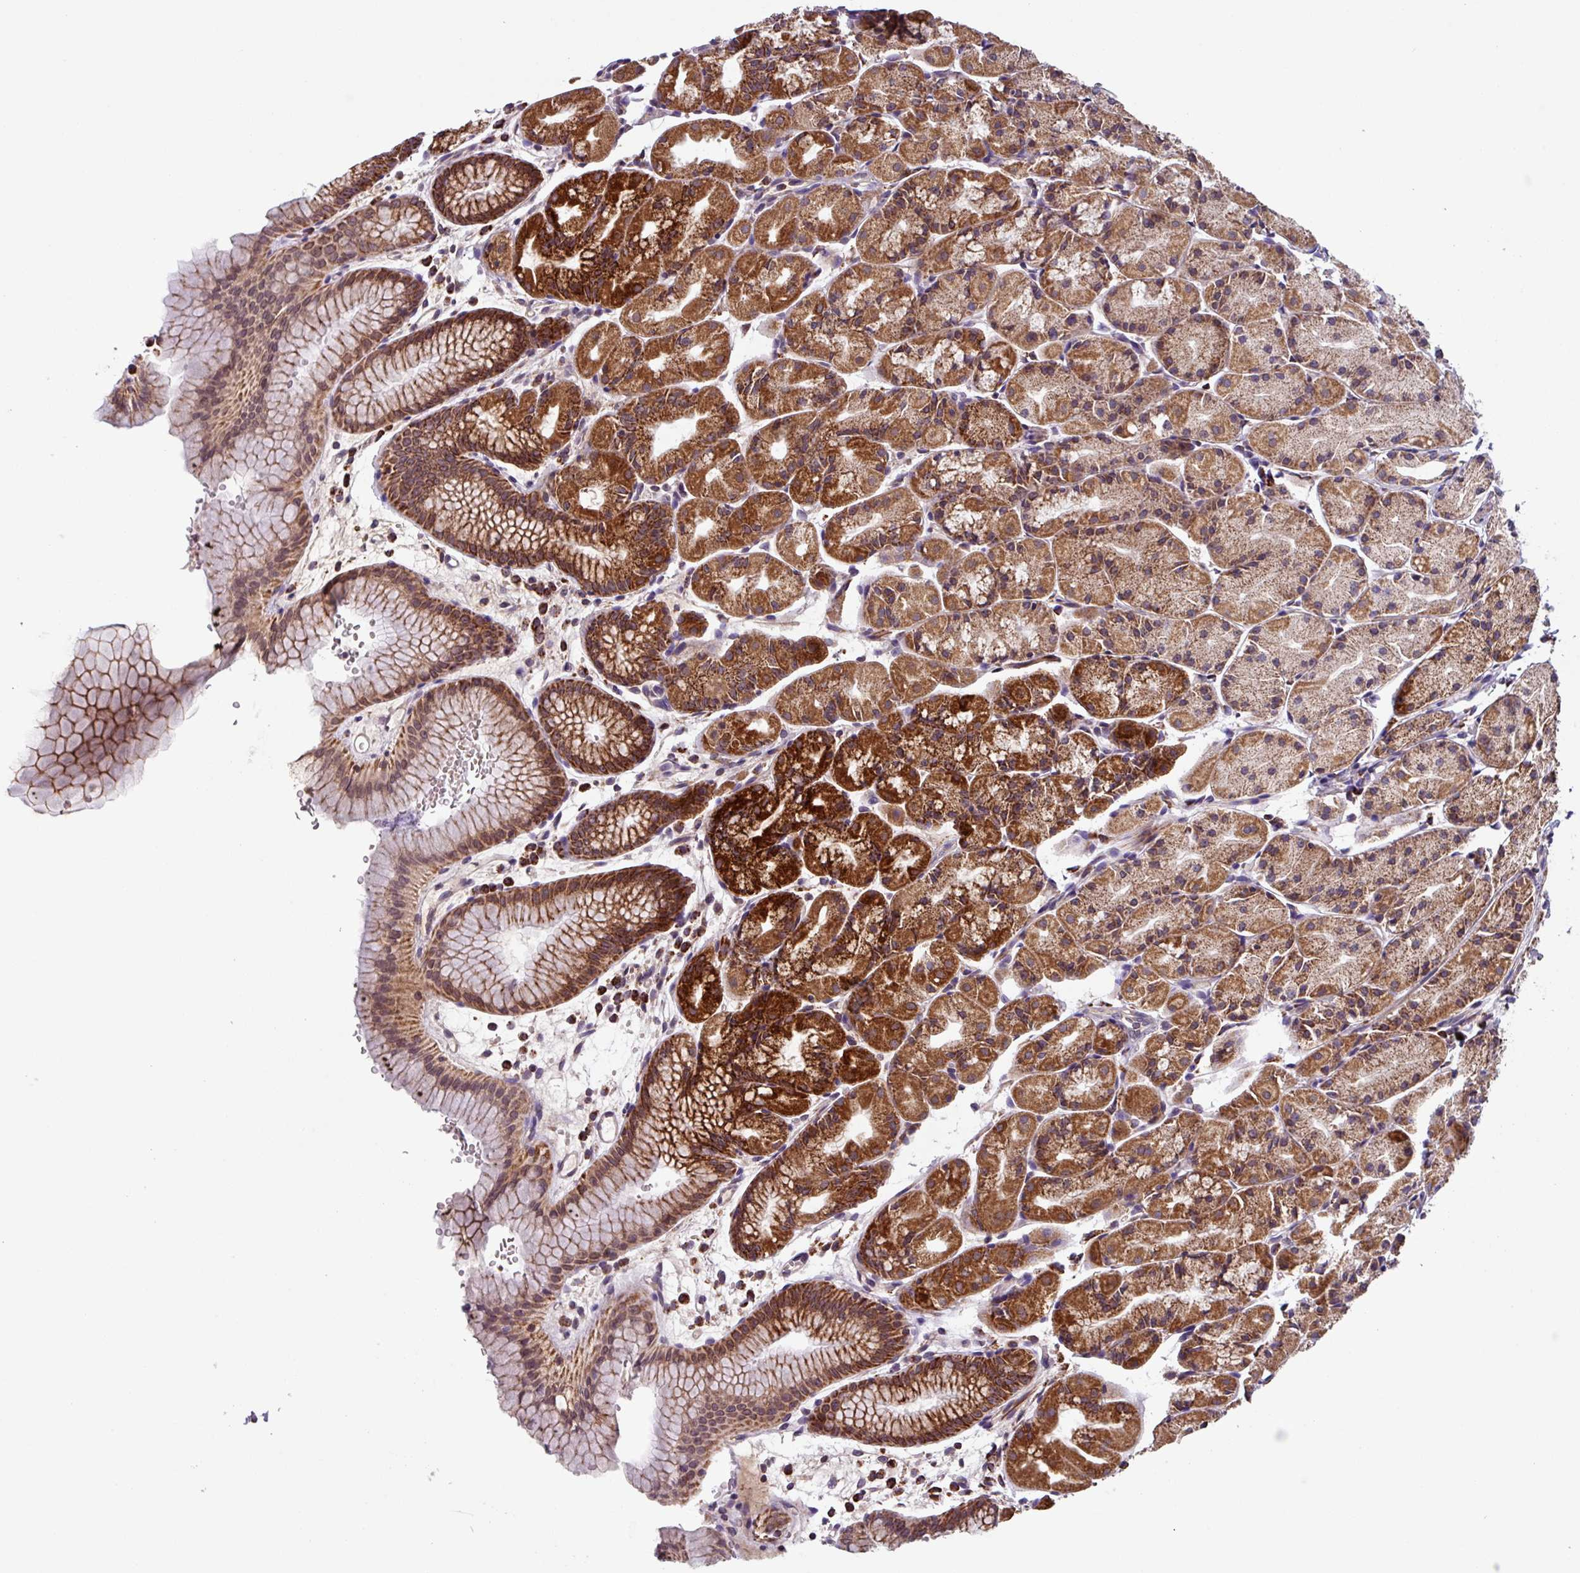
{"staining": {"intensity": "strong", "quantity": ">75%", "location": "cytoplasmic/membranous"}, "tissue": "stomach", "cell_type": "Glandular cells", "image_type": "normal", "snomed": [{"axis": "morphology", "description": "Normal tissue, NOS"}, {"axis": "topography", "description": "Stomach, upper"}], "caption": "Immunohistochemistry (IHC) (DAB) staining of normal human stomach exhibits strong cytoplasmic/membranous protein positivity in approximately >75% of glandular cells.", "gene": "AKIRIN1", "patient": {"sex": "male", "age": 47}}